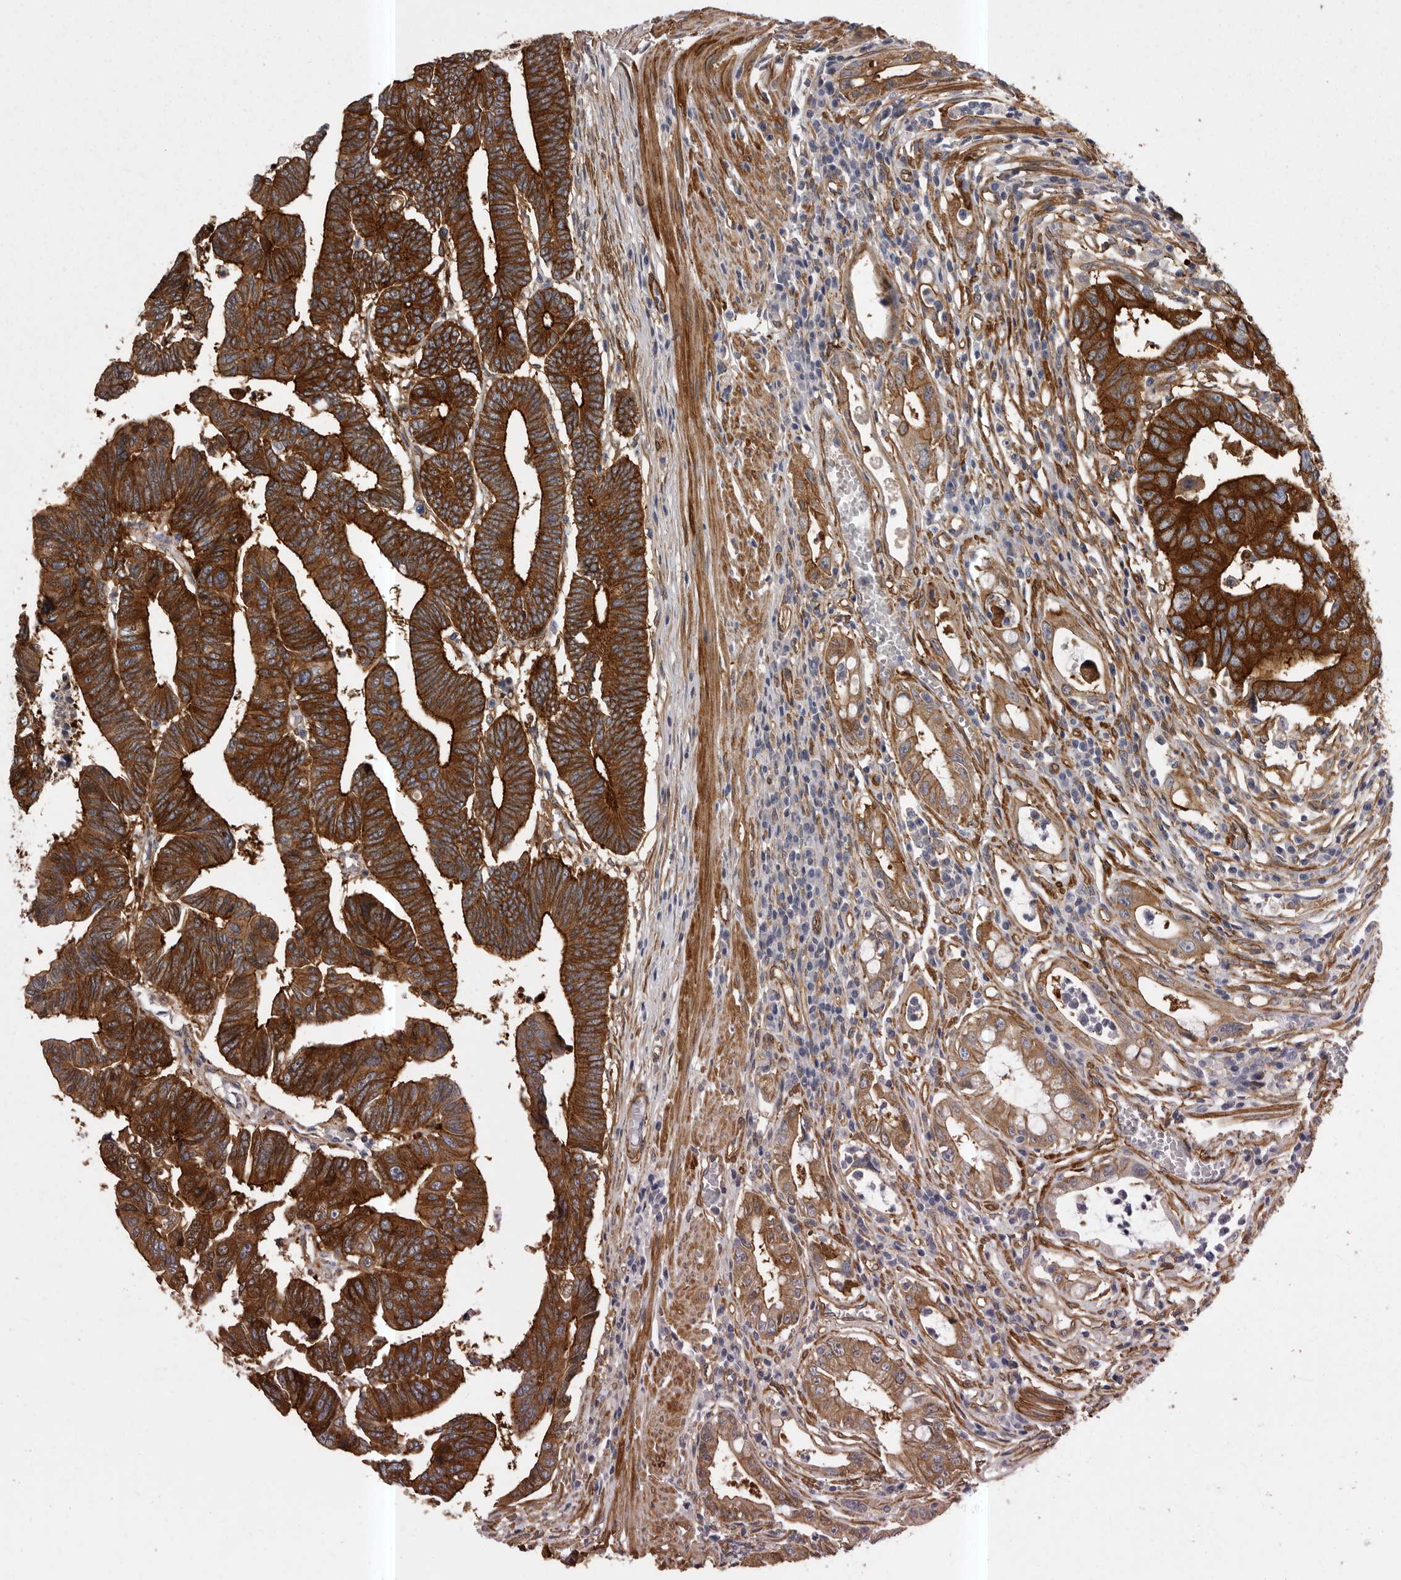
{"staining": {"intensity": "strong", "quantity": ">75%", "location": "cytoplasmic/membranous"}, "tissue": "colorectal cancer", "cell_type": "Tumor cells", "image_type": "cancer", "snomed": [{"axis": "morphology", "description": "Adenocarcinoma, NOS"}, {"axis": "topography", "description": "Rectum"}], "caption": "Human adenocarcinoma (colorectal) stained for a protein (brown) exhibits strong cytoplasmic/membranous positive expression in approximately >75% of tumor cells.", "gene": "ENAH", "patient": {"sex": "female", "age": 65}}